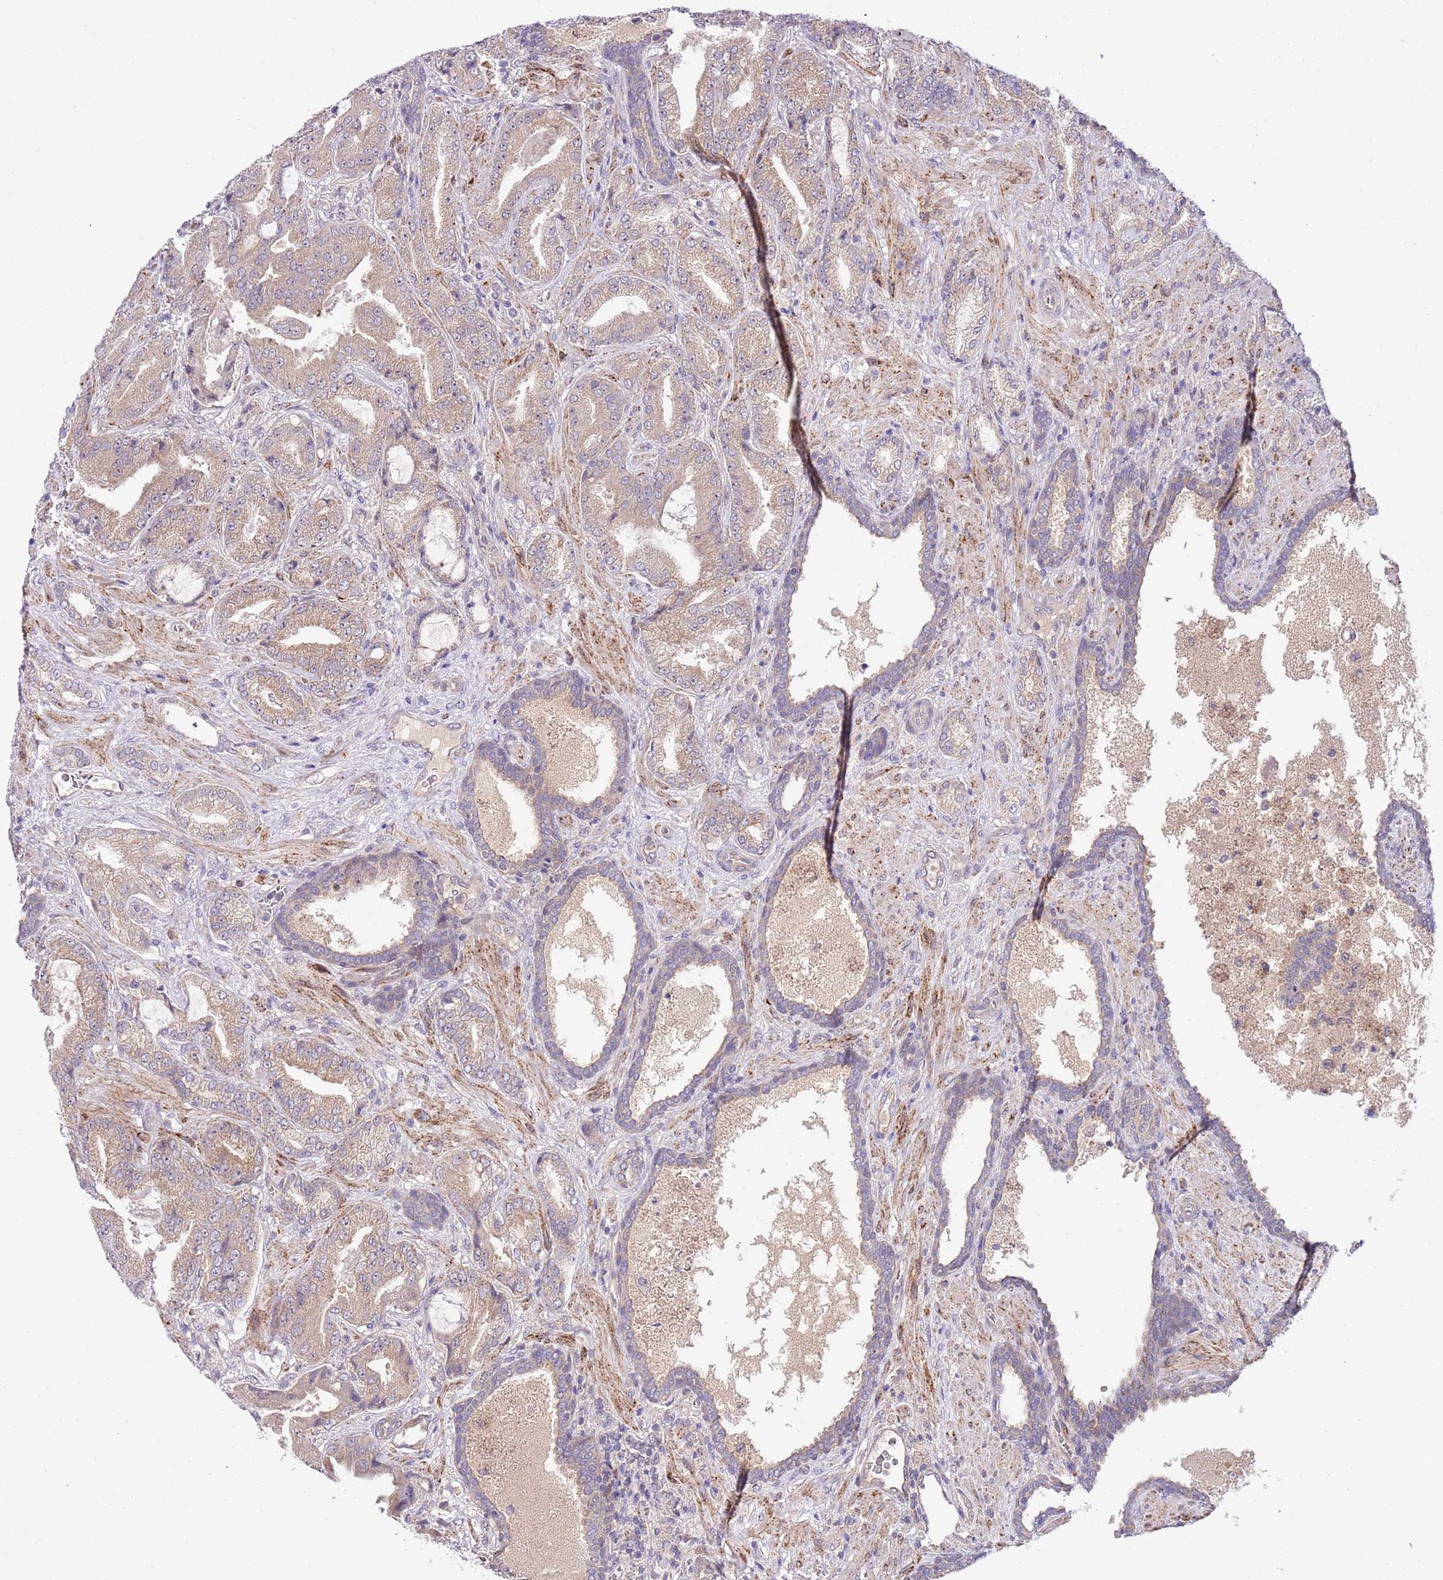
{"staining": {"intensity": "weak", "quantity": ">75%", "location": "cytoplasmic/membranous"}, "tissue": "prostate cancer", "cell_type": "Tumor cells", "image_type": "cancer", "snomed": [{"axis": "morphology", "description": "Adenocarcinoma, High grade"}, {"axis": "topography", "description": "Prostate"}], "caption": "Prostate cancer (adenocarcinoma (high-grade)) tissue reveals weak cytoplasmic/membranous staining in approximately >75% of tumor cells, visualized by immunohistochemistry.", "gene": "CHD1", "patient": {"sex": "male", "age": 68}}